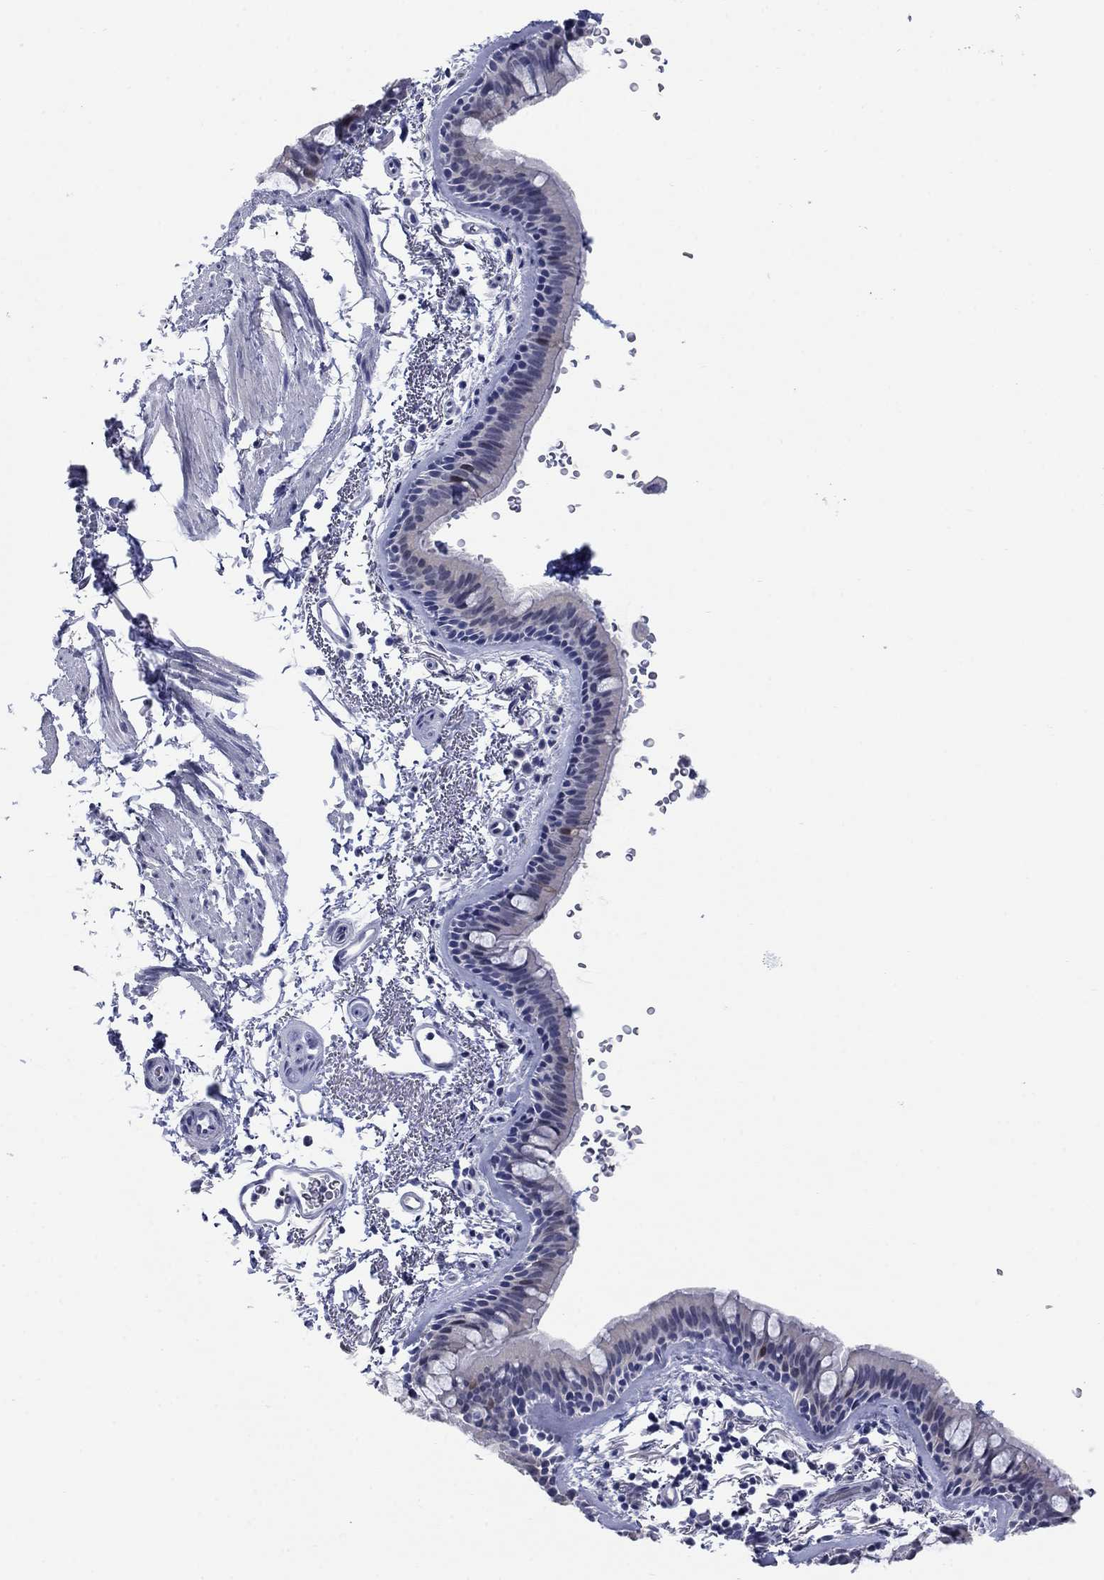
{"staining": {"intensity": "negative", "quantity": "none", "location": "none"}, "tissue": "bronchus", "cell_type": "Respiratory epithelial cells", "image_type": "normal", "snomed": [{"axis": "morphology", "description": "Normal tissue, NOS"}, {"axis": "topography", "description": "Lymph node"}, {"axis": "topography", "description": "Bronchus"}], "caption": "Human bronchus stained for a protein using immunohistochemistry displays no expression in respiratory epithelial cells.", "gene": "ATP6V1G2", "patient": {"sex": "female", "age": 70}}